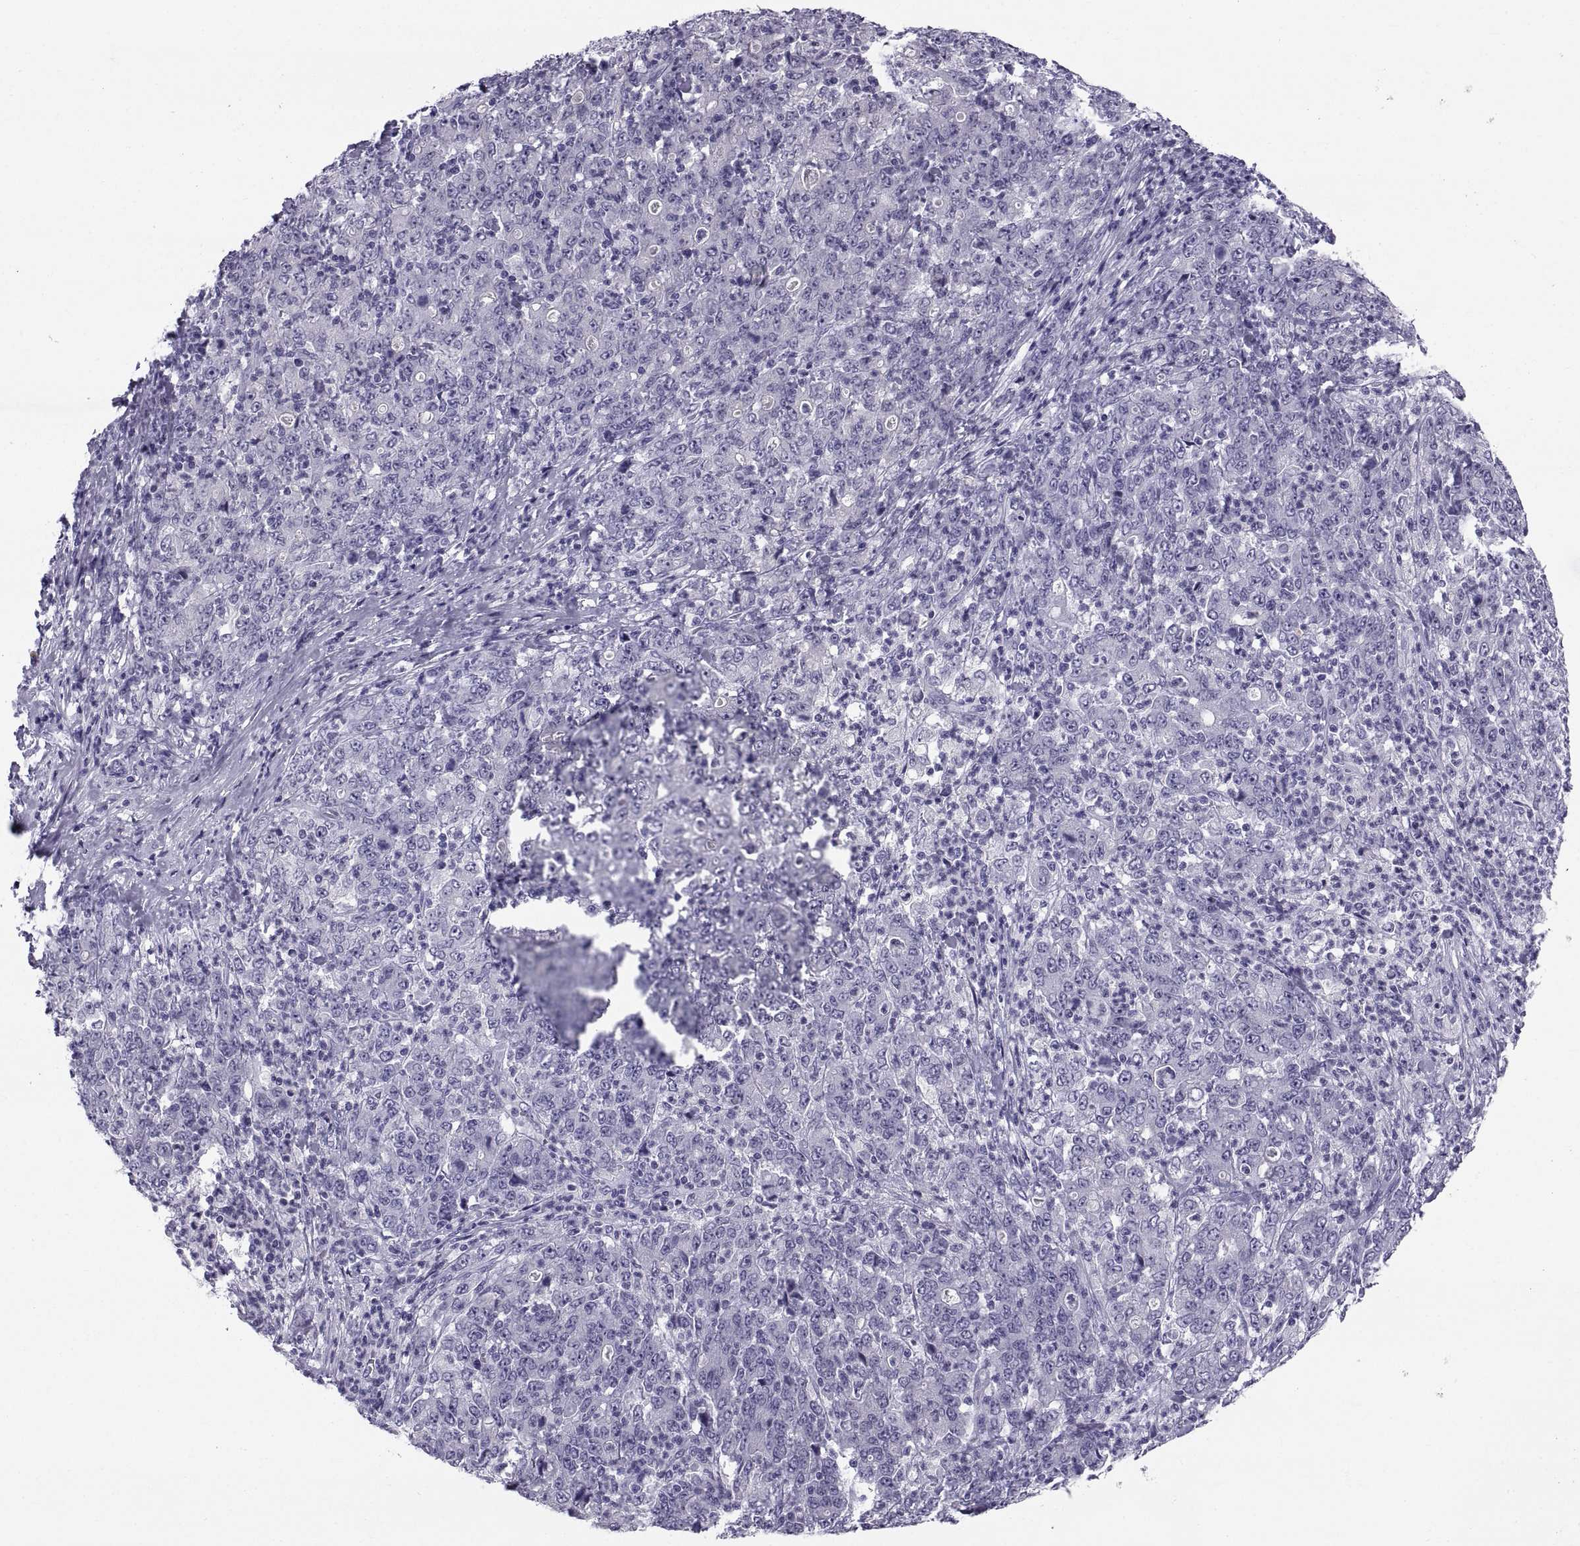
{"staining": {"intensity": "negative", "quantity": "none", "location": "none"}, "tissue": "stomach cancer", "cell_type": "Tumor cells", "image_type": "cancer", "snomed": [{"axis": "morphology", "description": "Adenocarcinoma, NOS"}, {"axis": "topography", "description": "Stomach, lower"}], "caption": "The image exhibits no significant positivity in tumor cells of stomach cancer (adenocarcinoma).", "gene": "CT47A10", "patient": {"sex": "female", "age": 71}}